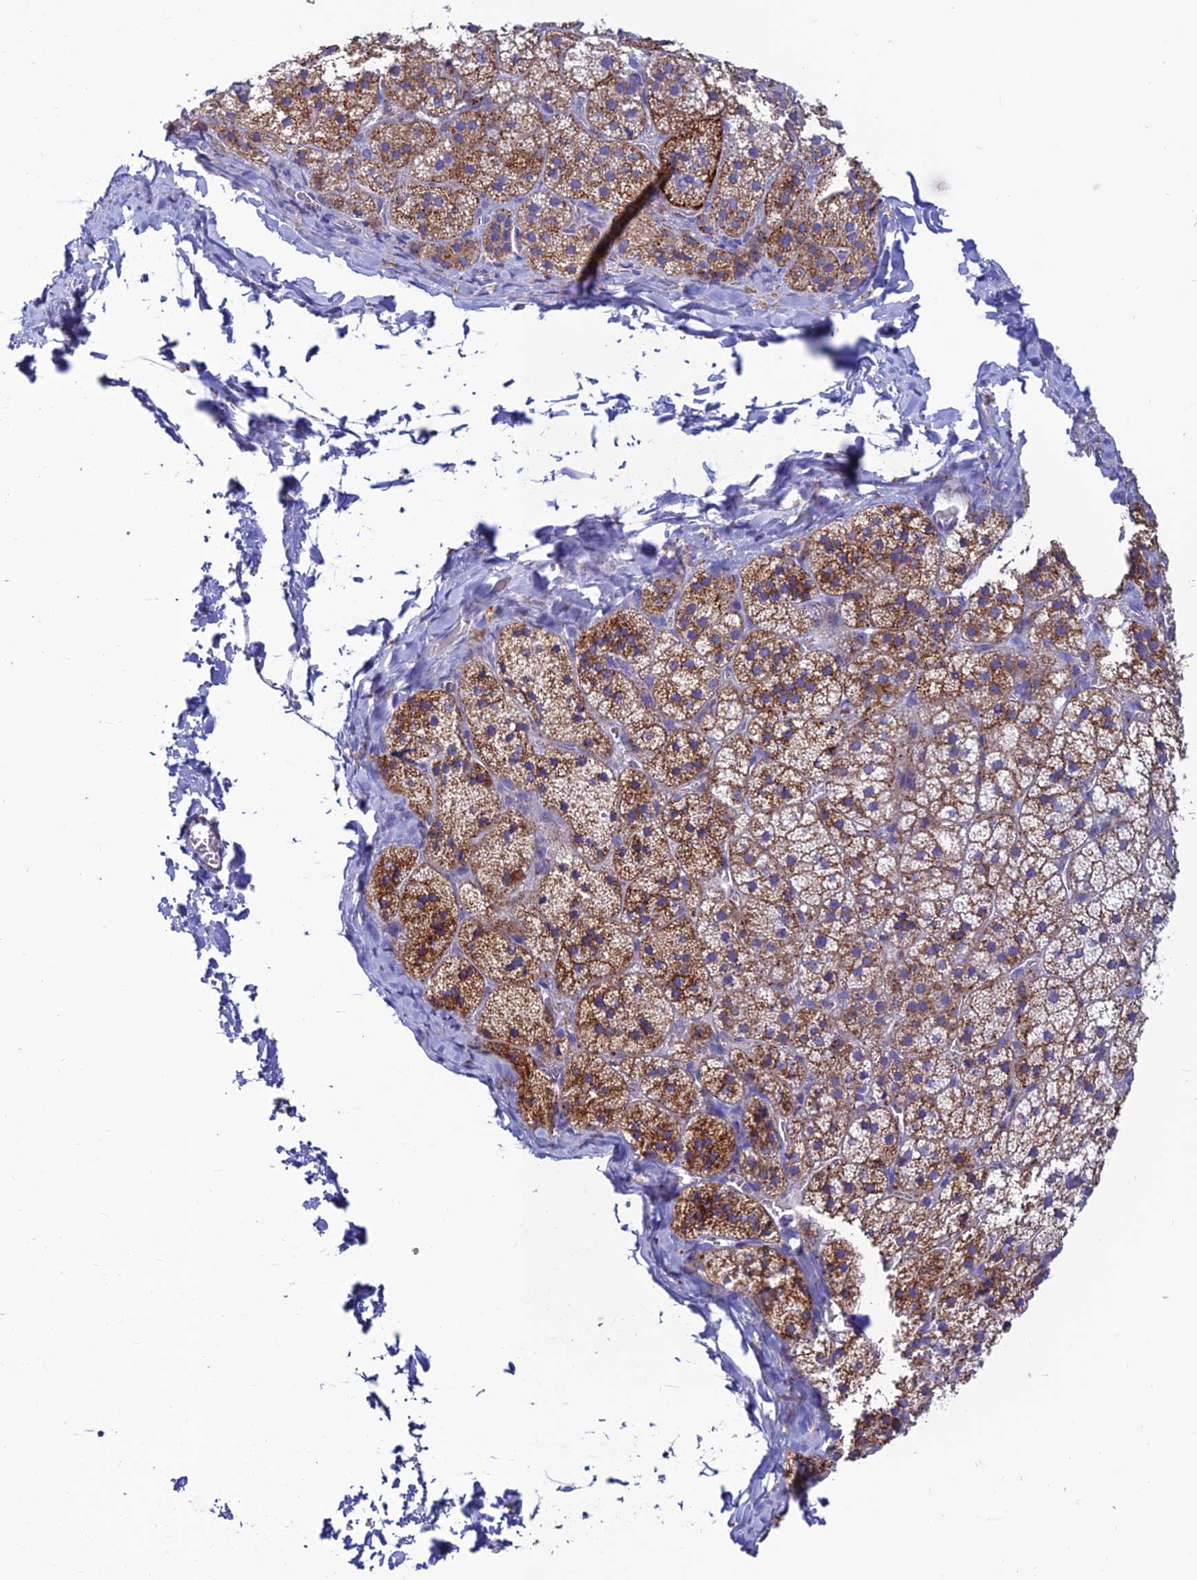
{"staining": {"intensity": "moderate", "quantity": ">75%", "location": "cytoplasmic/membranous"}, "tissue": "adrenal gland", "cell_type": "Glandular cells", "image_type": "normal", "snomed": [{"axis": "morphology", "description": "Normal tissue, NOS"}, {"axis": "topography", "description": "Adrenal gland"}], "caption": "Moderate cytoplasmic/membranous protein staining is seen in approximately >75% of glandular cells in adrenal gland.", "gene": "SPNS1", "patient": {"sex": "female", "age": 44}}